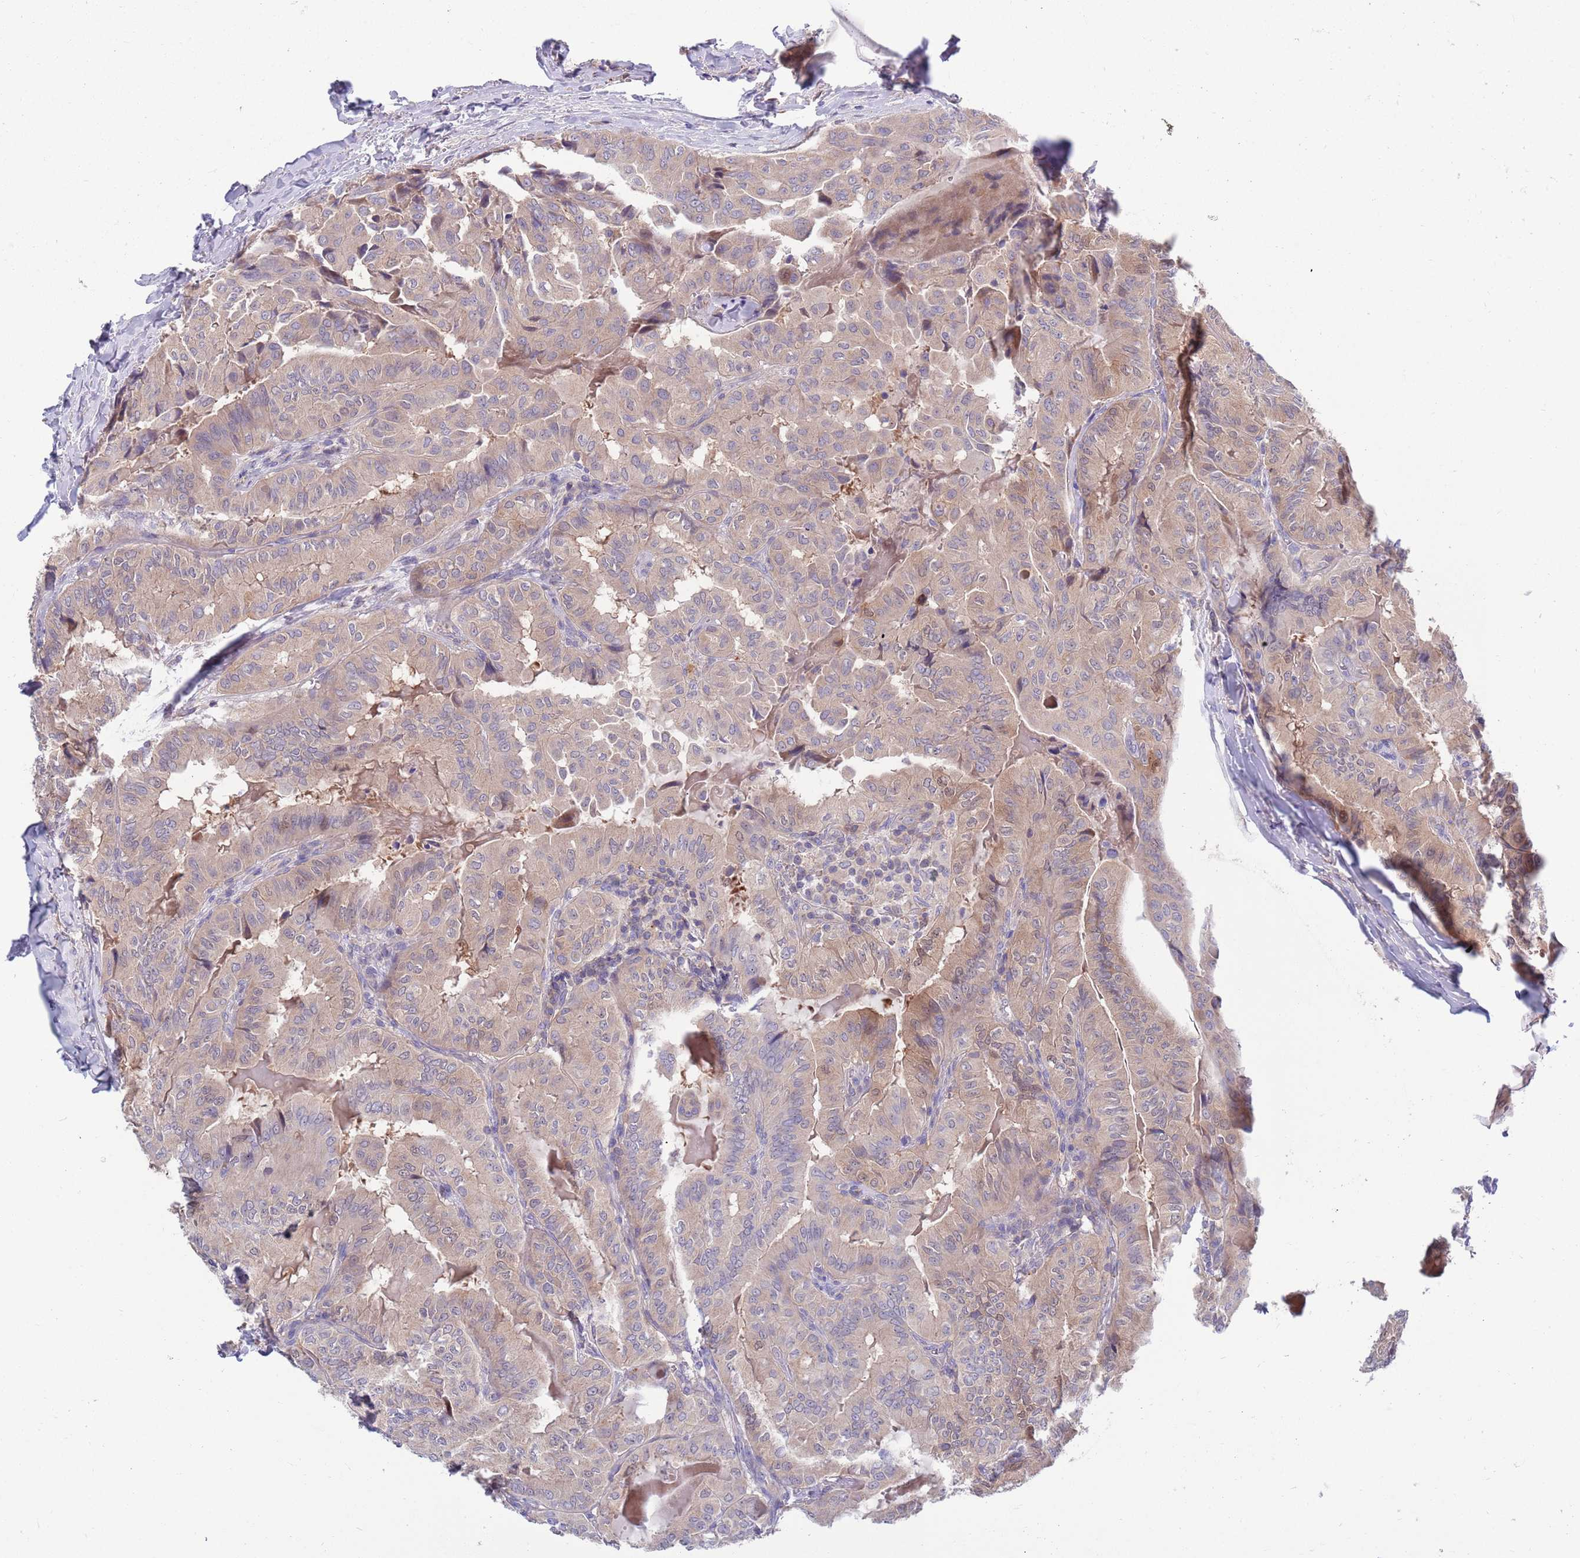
{"staining": {"intensity": "weak", "quantity": ">75%", "location": "cytoplasmic/membranous"}, "tissue": "thyroid cancer", "cell_type": "Tumor cells", "image_type": "cancer", "snomed": [{"axis": "morphology", "description": "Papillary adenocarcinoma, NOS"}, {"axis": "topography", "description": "Thyroid gland"}], "caption": "Papillary adenocarcinoma (thyroid) stained for a protein (brown) reveals weak cytoplasmic/membranous positive positivity in about >75% of tumor cells.", "gene": "KLHL29", "patient": {"sex": "female", "age": 68}}